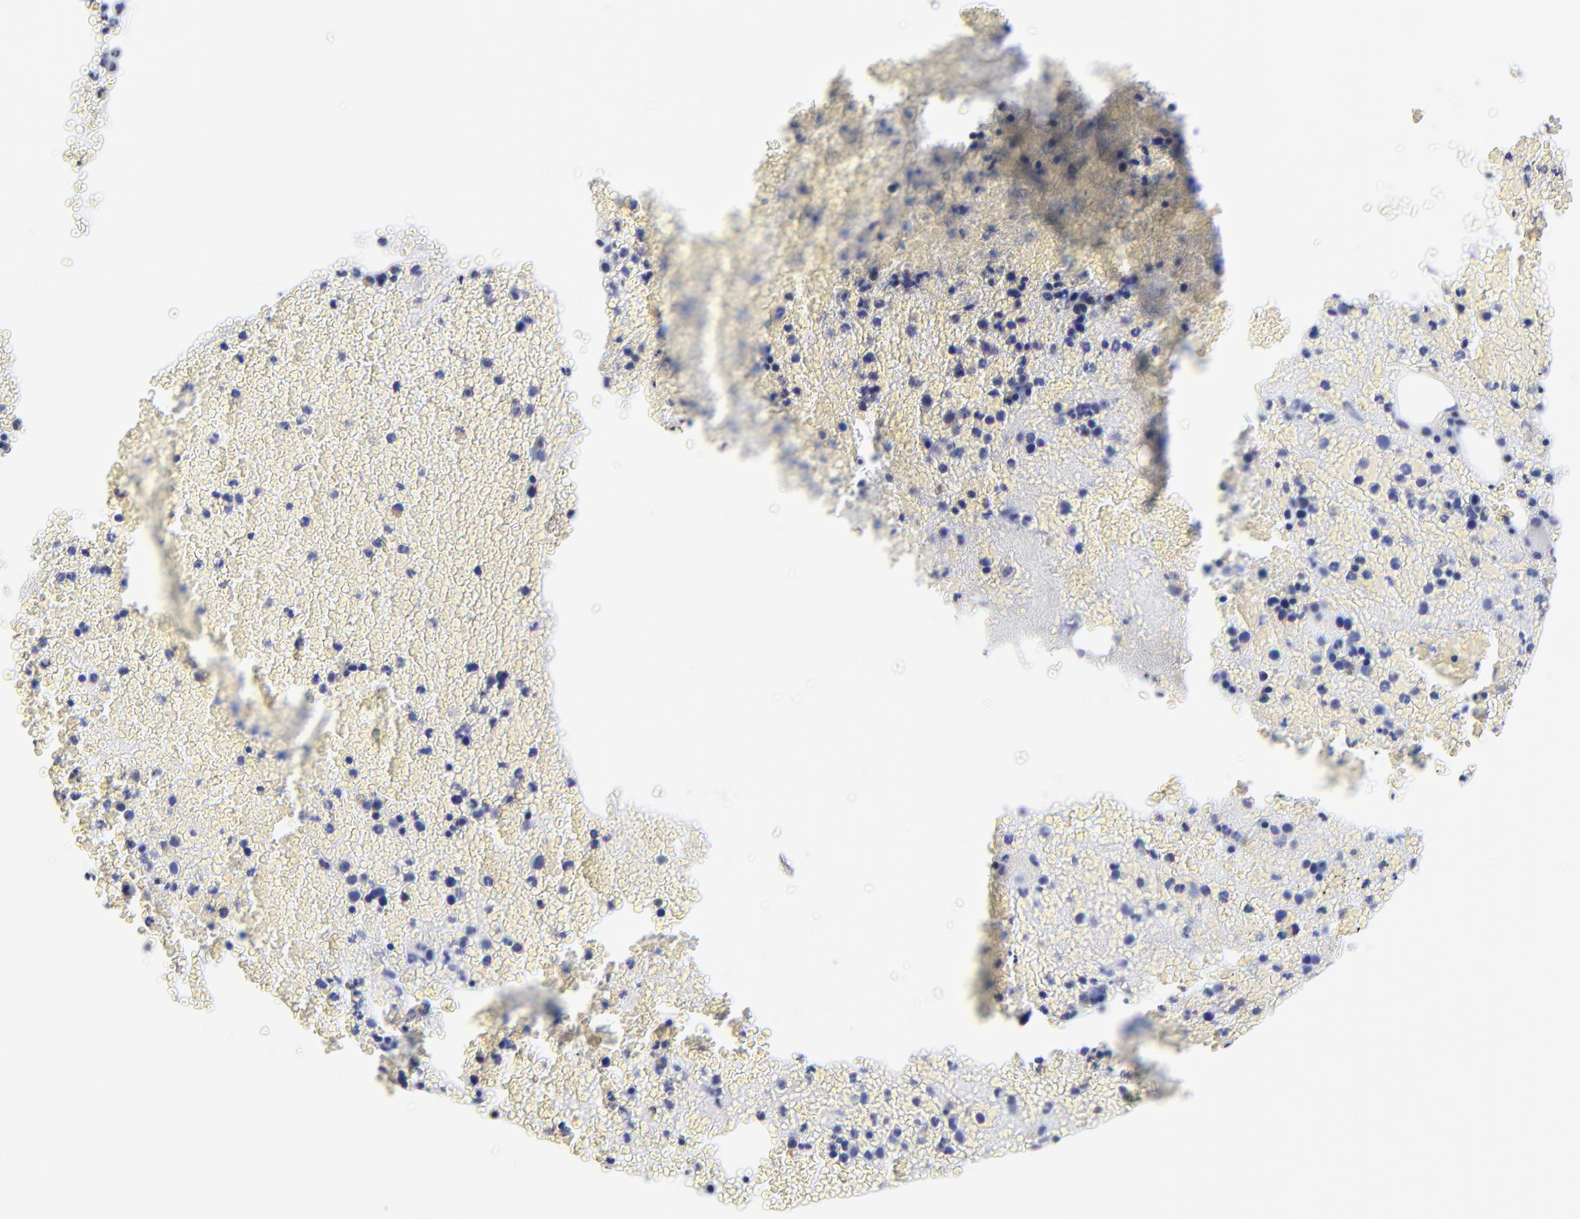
{"staining": {"intensity": "negative", "quantity": "none", "location": "none"}, "tissue": "bone marrow", "cell_type": "Hematopoietic cells", "image_type": "normal", "snomed": [{"axis": "morphology", "description": "Normal tissue, NOS"}, {"axis": "topography", "description": "Bone marrow"}], "caption": "High magnification brightfield microscopy of unremarkable bone marrow stained with DAB (3,3'-diaminobenzidine) (brown) and counterstained with hematoxylin (blue): hematopoietic cells show no significant positivity. (DAB (3,3'-diaminobenzidine) immunohistochemistry with hematoxylin counter stain).", "gene": "SLC44A2", "patient": {"sex": "female", "age": 53}}